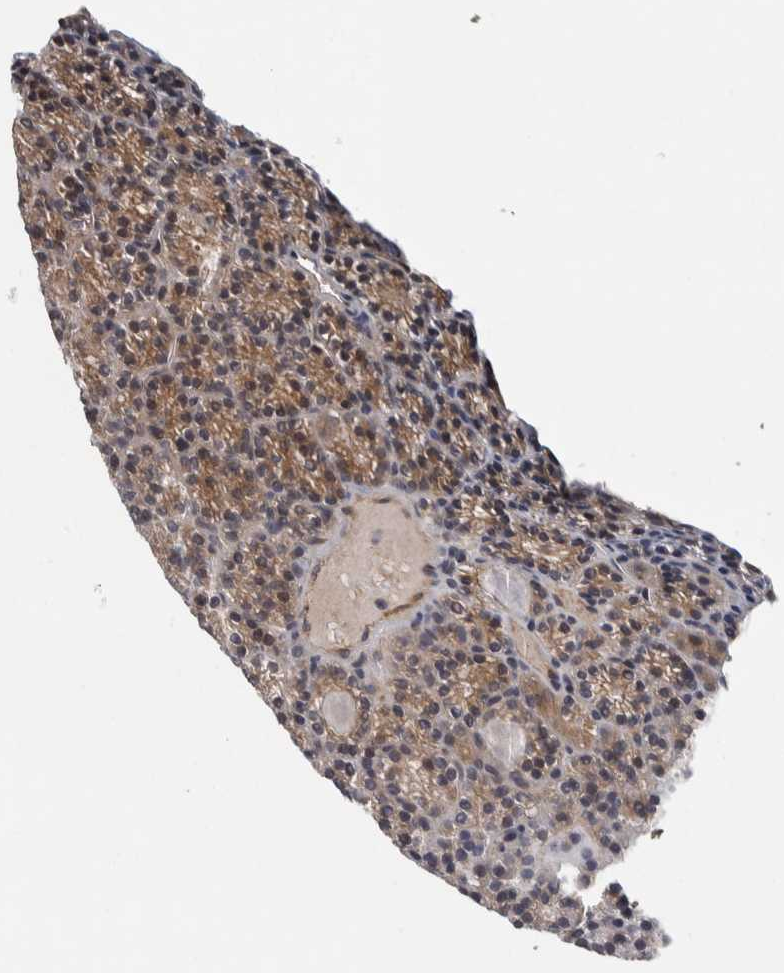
{"staining": {"intensity": "moderate", "quantity": ">75%", "location": "cytoplasmic/membranous,nuclear"}, "tissue": "parathyroid gland", "cell_type": "Glandular cells", "image_type": "normal", "snomed": [{"axis": "morphology", "description": "Normal tissue, NOS"}, {"axis": "morphology", "description": "Adenoma, NOS"}, {"axis": "topography", "description": "Parathyroid gland"}], "caption": "This micrograph demonstrates unremarkable parathyroid gland stained with immunohistochemistry to label a protein in brown. The cytoplasmic/membranous,nuclear of glandular cells show moderate positivity for the protein. Nuclei are counter-stained blue.", "gene": "TBC1D31", "patient": {"sex": "female", "age": 64}}